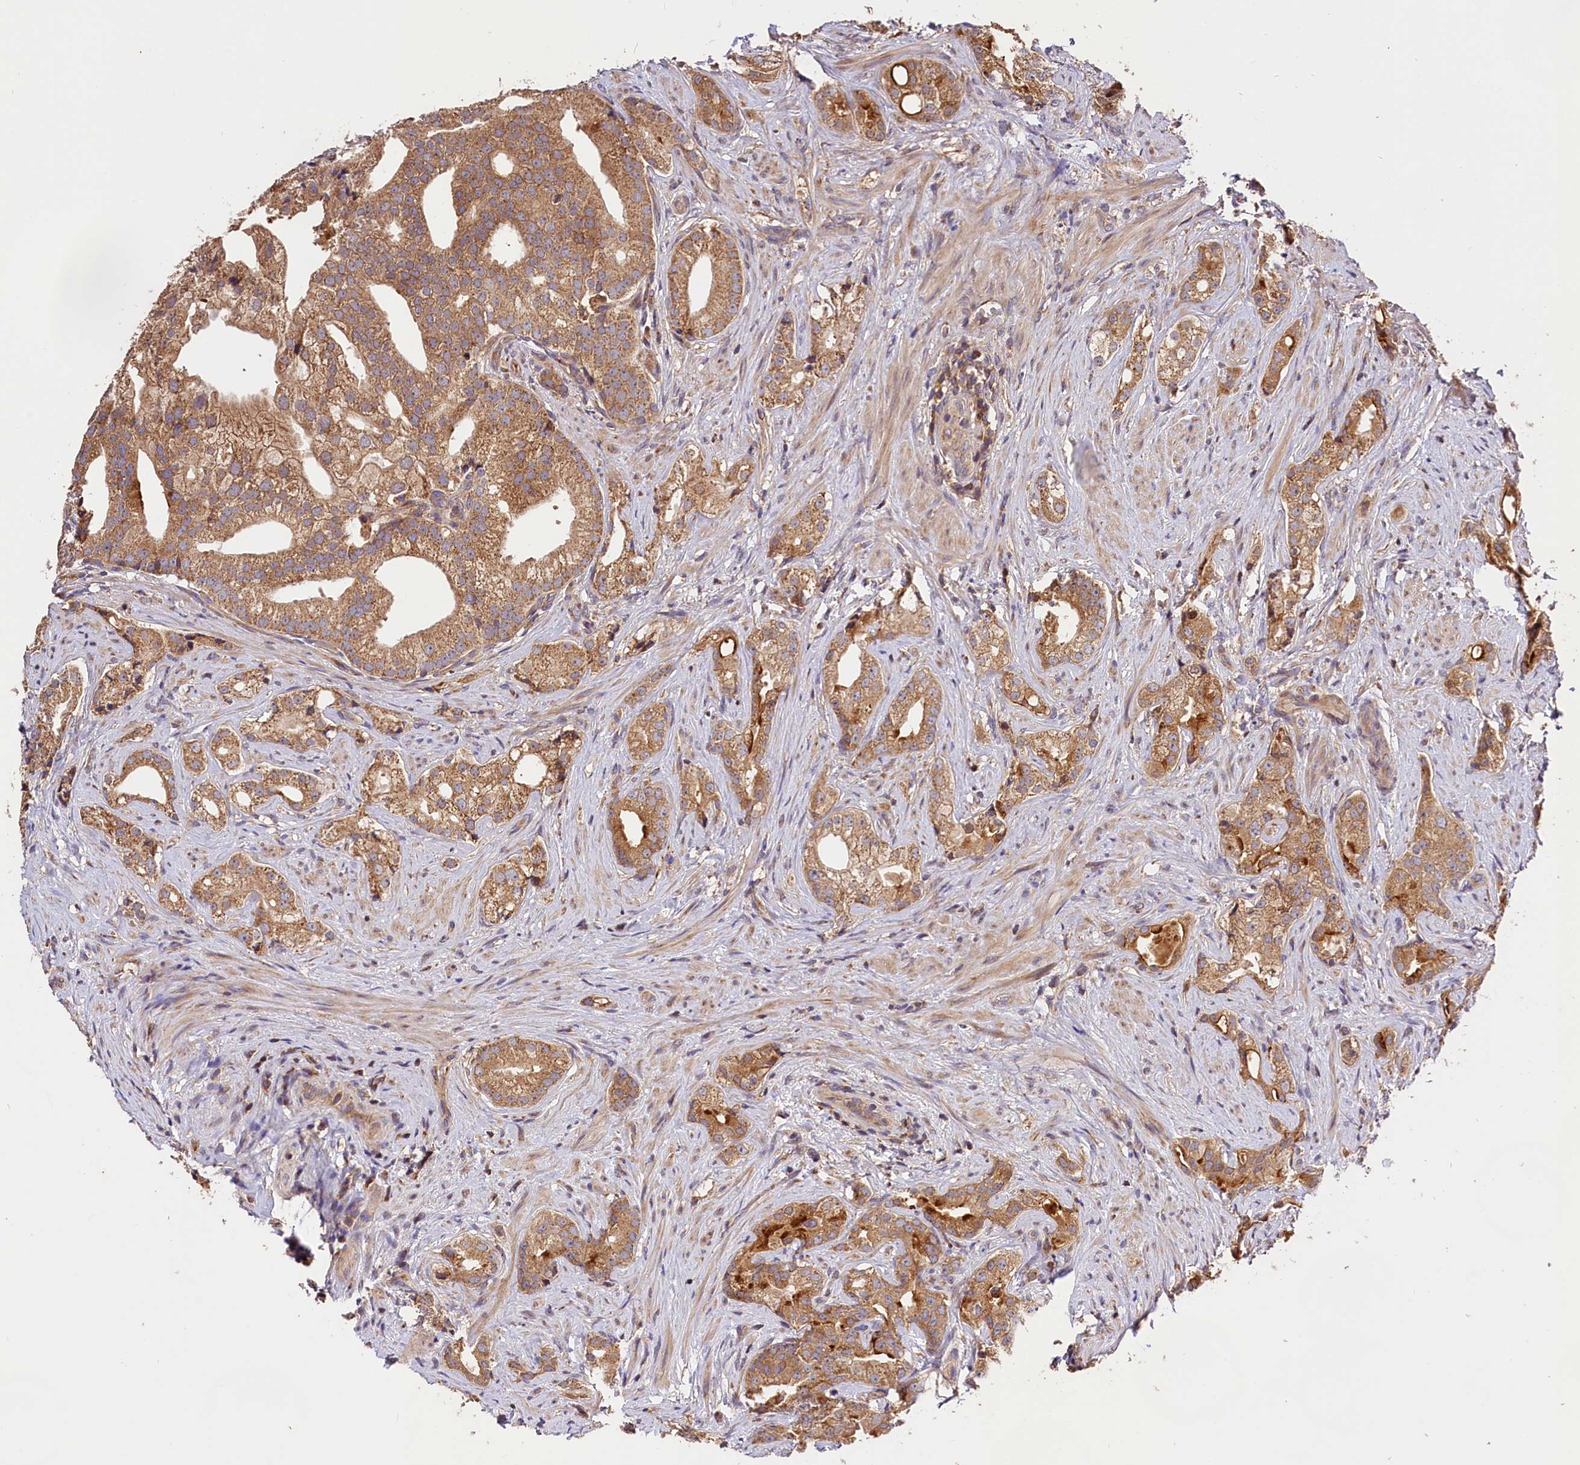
{"staining": {"intensity": "moderate", "quantity": ">75%", "location": "cytoplasmic/membranous"}, "tissue": "prostate cancer", "cell_type": "Tumor cells", "image_type": "cancer", "snomed": [{"axis": "morphology", "description": "Adenocarcinoma, Low grade"}, {"axis": "topography", "description": "Prostate"}], "caption": "Brown immunohistochemical staining in prostate adenocarcinoma (low-grade) demonstrates moderate cytoplasmic/membranous expression in approximately >75% of tumor cells. The protein of interest is shown in brown color, while the nuclei are stained blue.", "gene": "KPTN", "patient": {"sex": "male", "age": 71}}